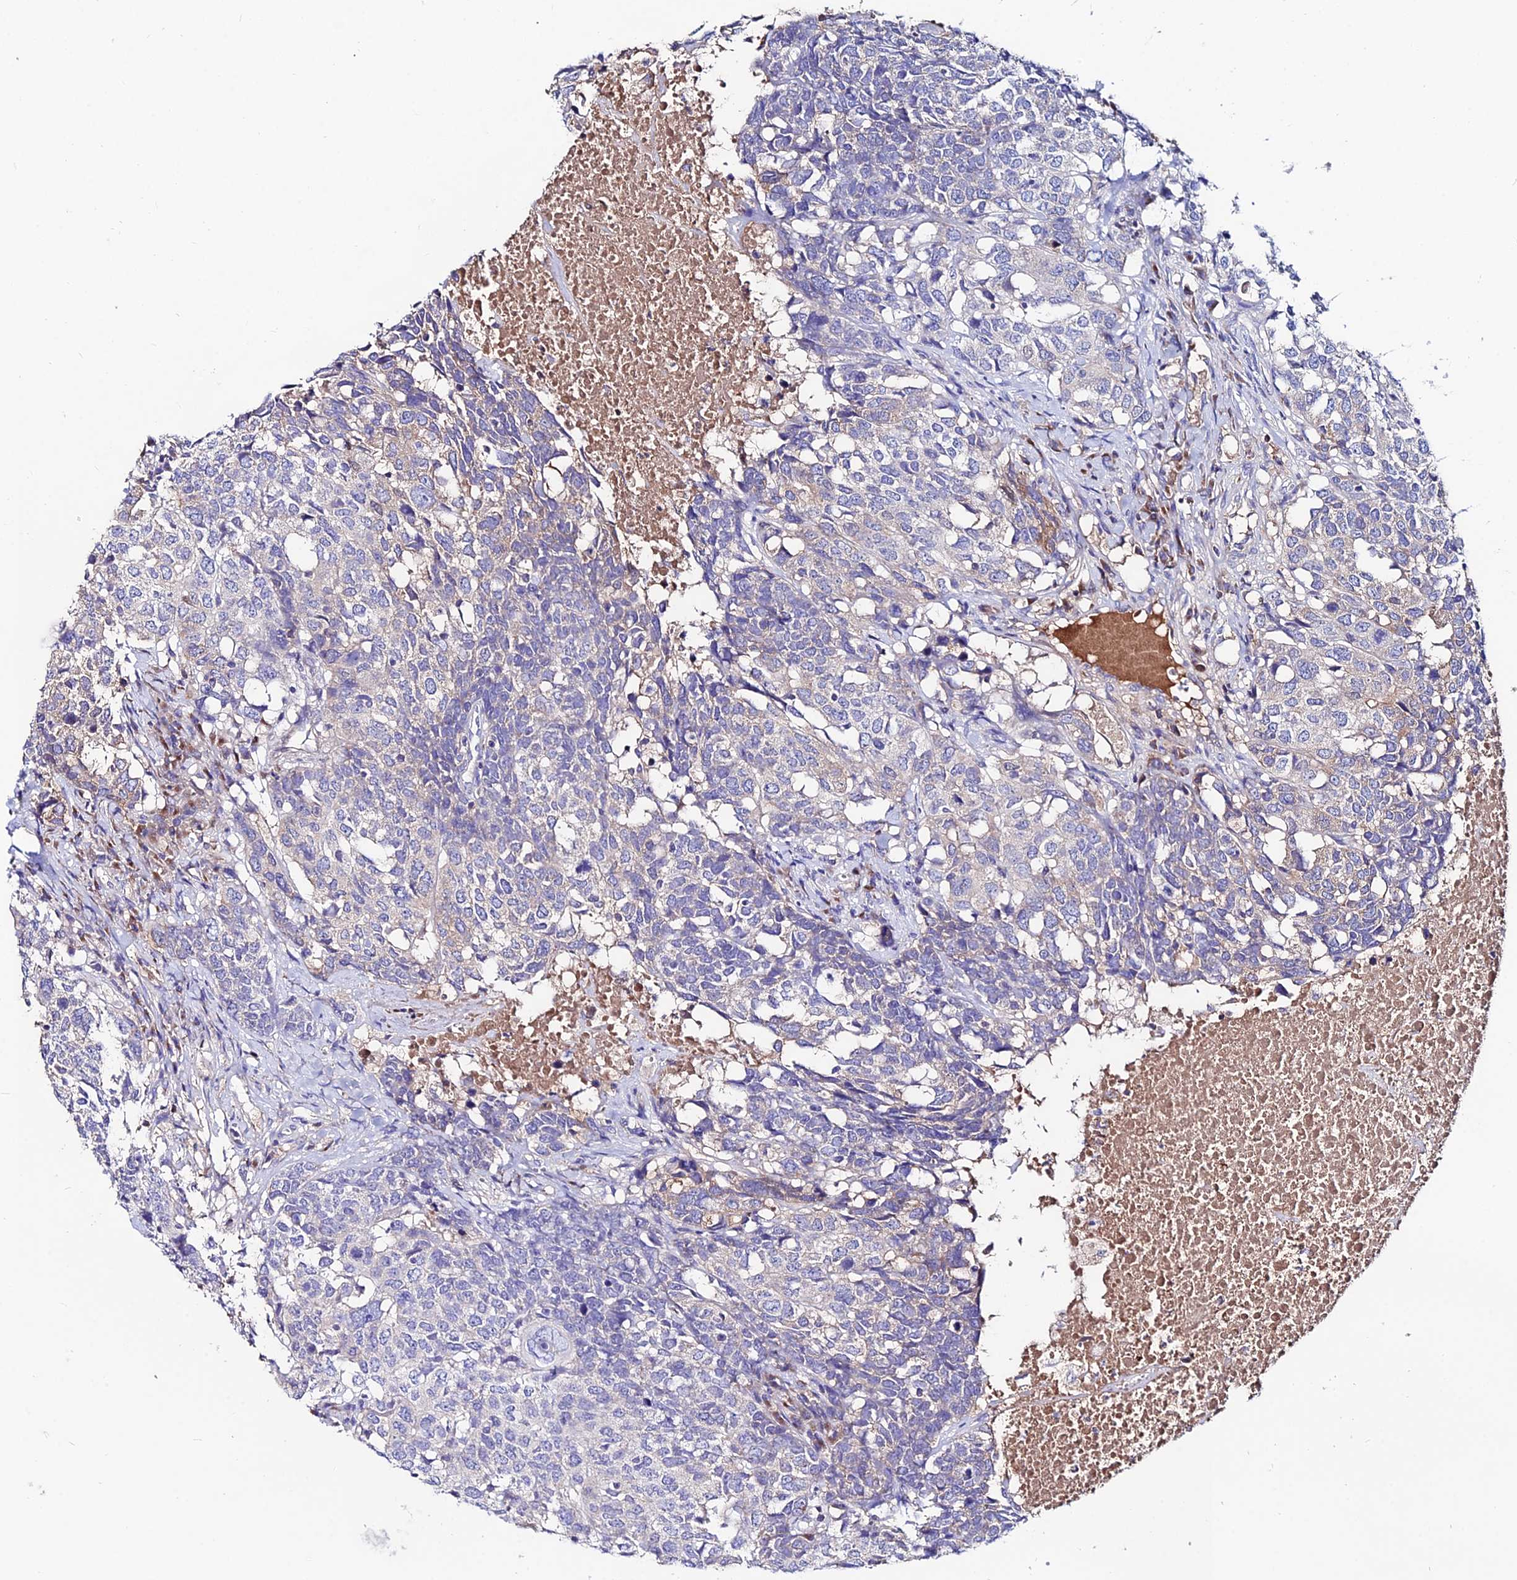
{"staining": {"intensity": "negative", "quantity": "none", "location": "none"}, "tissue": "head and neck cancer", "cell_type": "Tumor cells", "image_type": "cancer", "snomed": [{"axis": "morphology", "description": "Squamous cell carcinoma, NOS"}, {"axis": "topography", "description": "Head-Neck"}], "caption": "Immunohistochemistry (IHC) photomicrograph of neoplastic tissue: human head and neck squamous cell carcinoma stained with DAB (3,3'-diaminobenzidine) shows no significant protein staining in tumor cells.", "gene": "SLC25A16", "patient": {"sex": "male", "age": 66}}